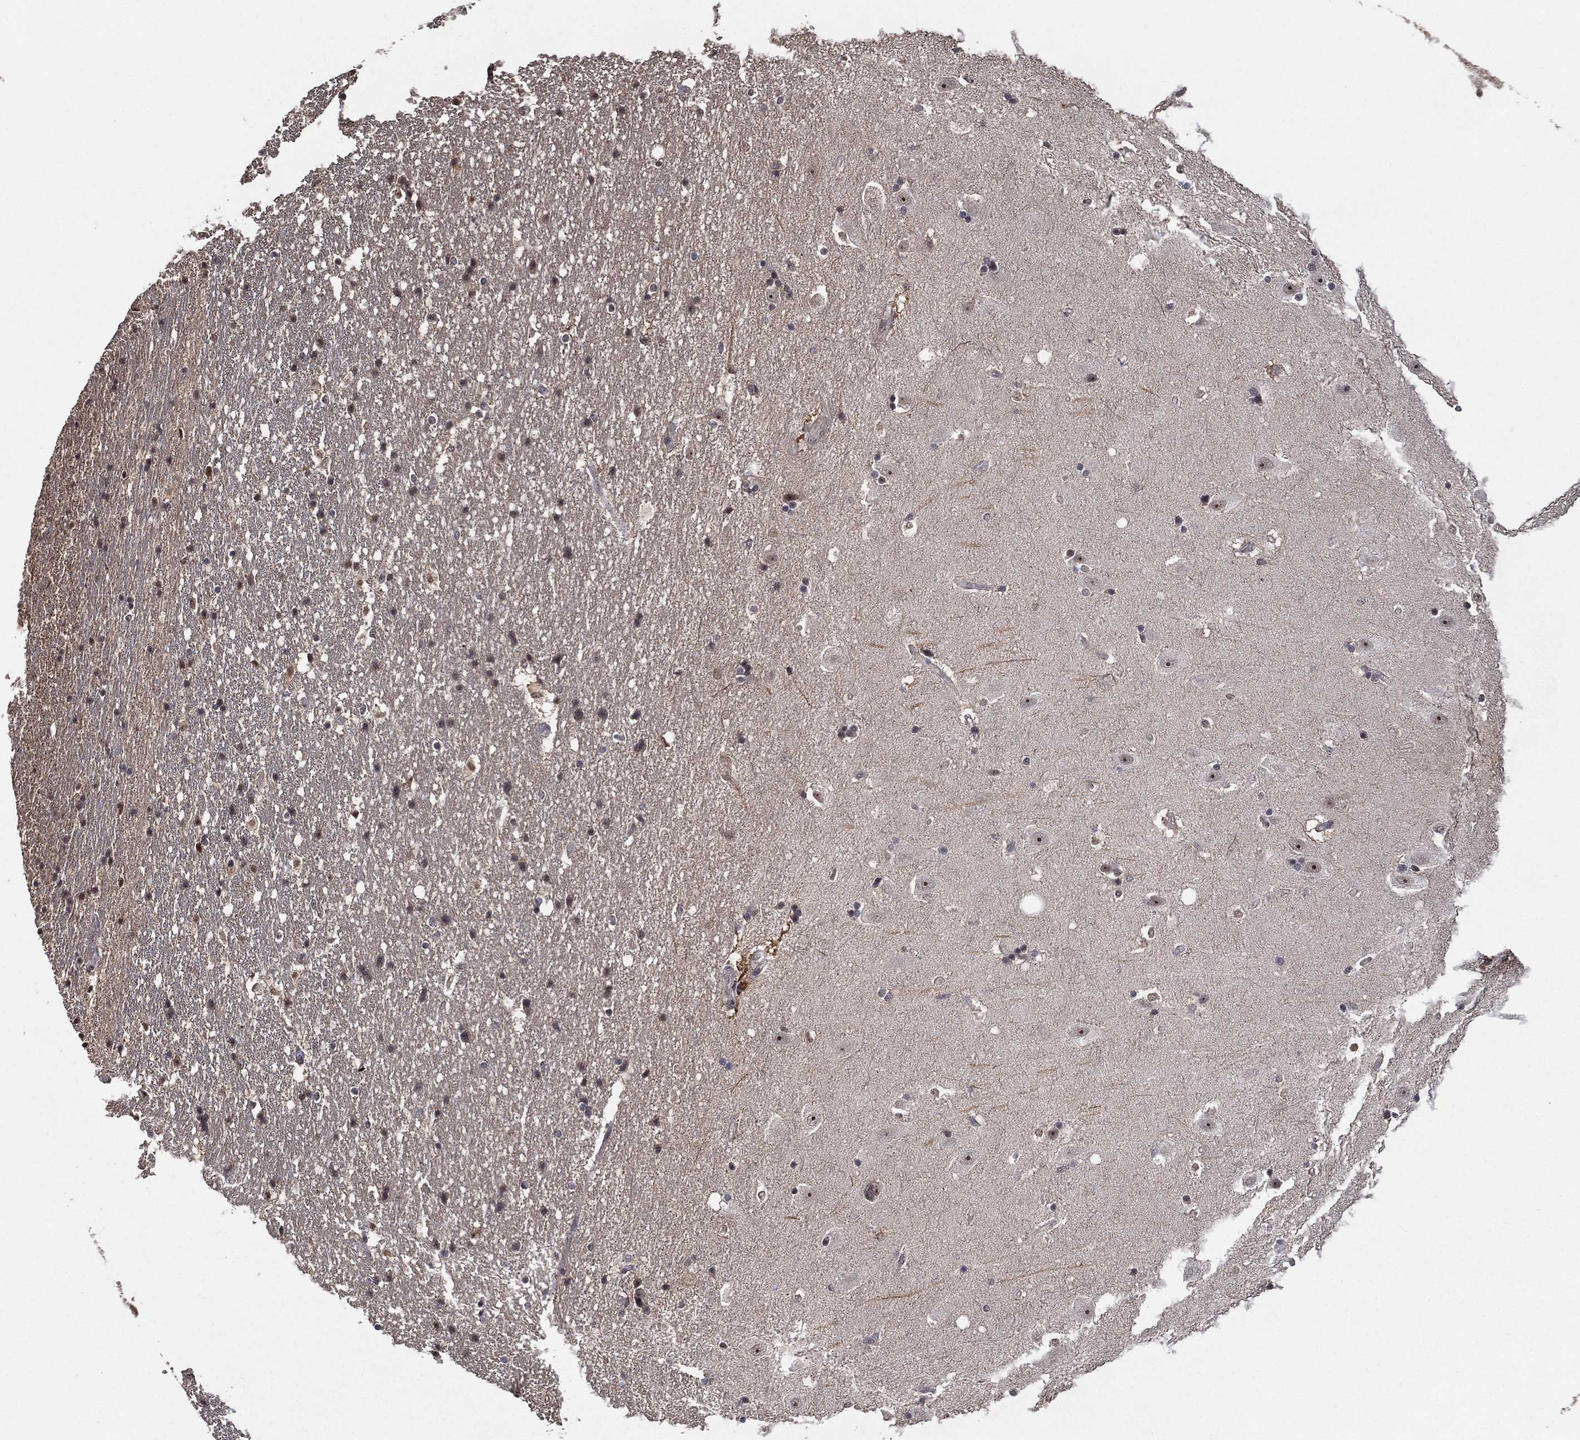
{"staining": {"intensity": "negative", "quantity": "none", "location": "none"}, "tissue": "hippocampus", "cell_type": "Glial cells", "image_type": "normal", "snomed": [{"axis": "morphology", "description": "Normal tissue, NOS"}, {"axis": "topography", "description": "Hippocampus"}], "caption": "Glial cells are negative for protein expression in unremarkable human hippocampus. Nuclei are stained in blue.", "gene": "NELFCD", "patient": {"sex": "male", "age": 49}}